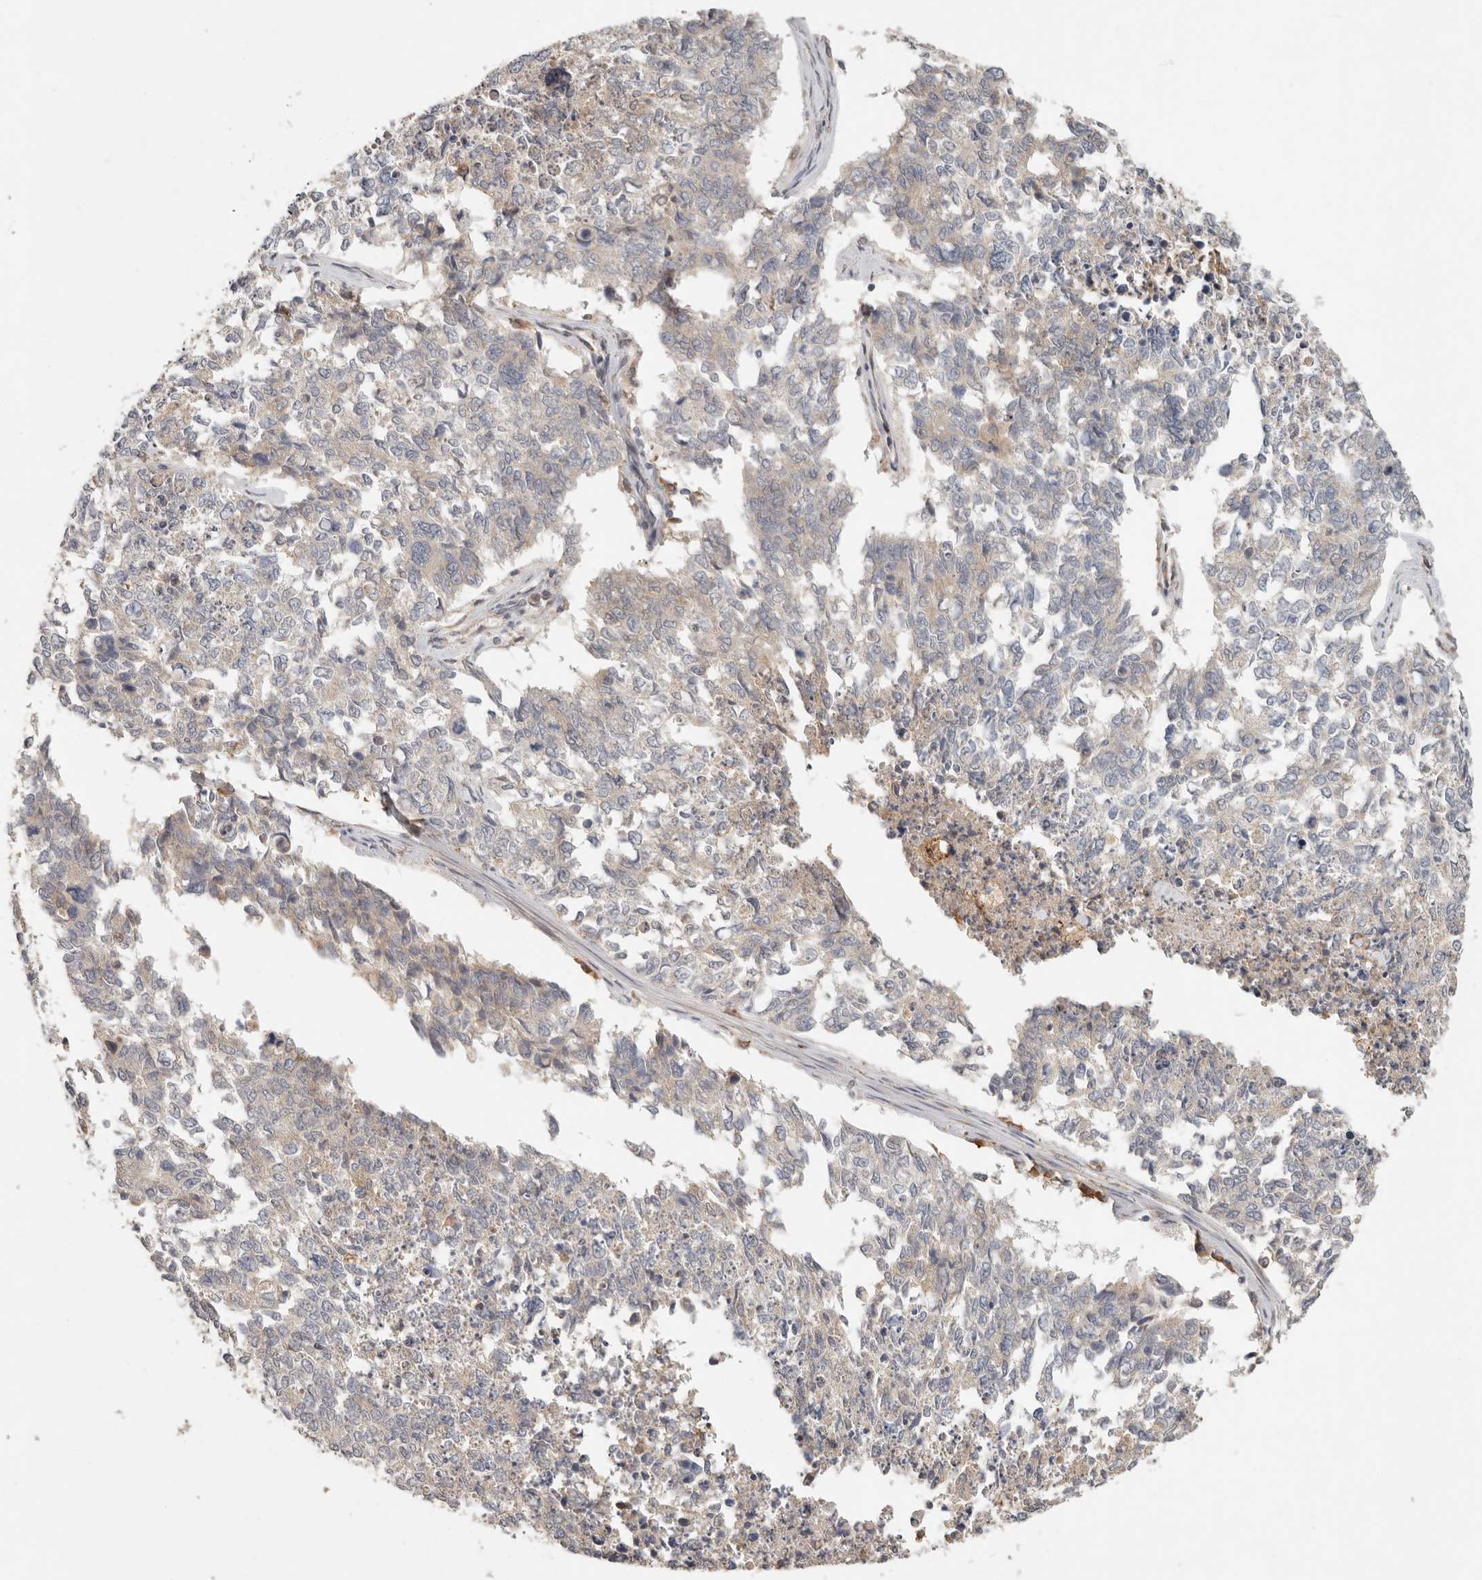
{"staining": {"intensity": "negative", "quantity": "none", "location": "none"}, "tissue": "cervical cancer", "cell_type": "Tumor cells", "image_type": "cancer", "snomed": [{"axis": "morphology", "description": "Squamous cell carcinoma, NOS"}, {"axis": "topography", "description": "Cervix"}], "caption": "The micrograph shows no staining of tumor cells in cervical squamous cell carcinoma.", "gene": "ARHGEF10L", "patient": {"sex": "female", "age": 63}}